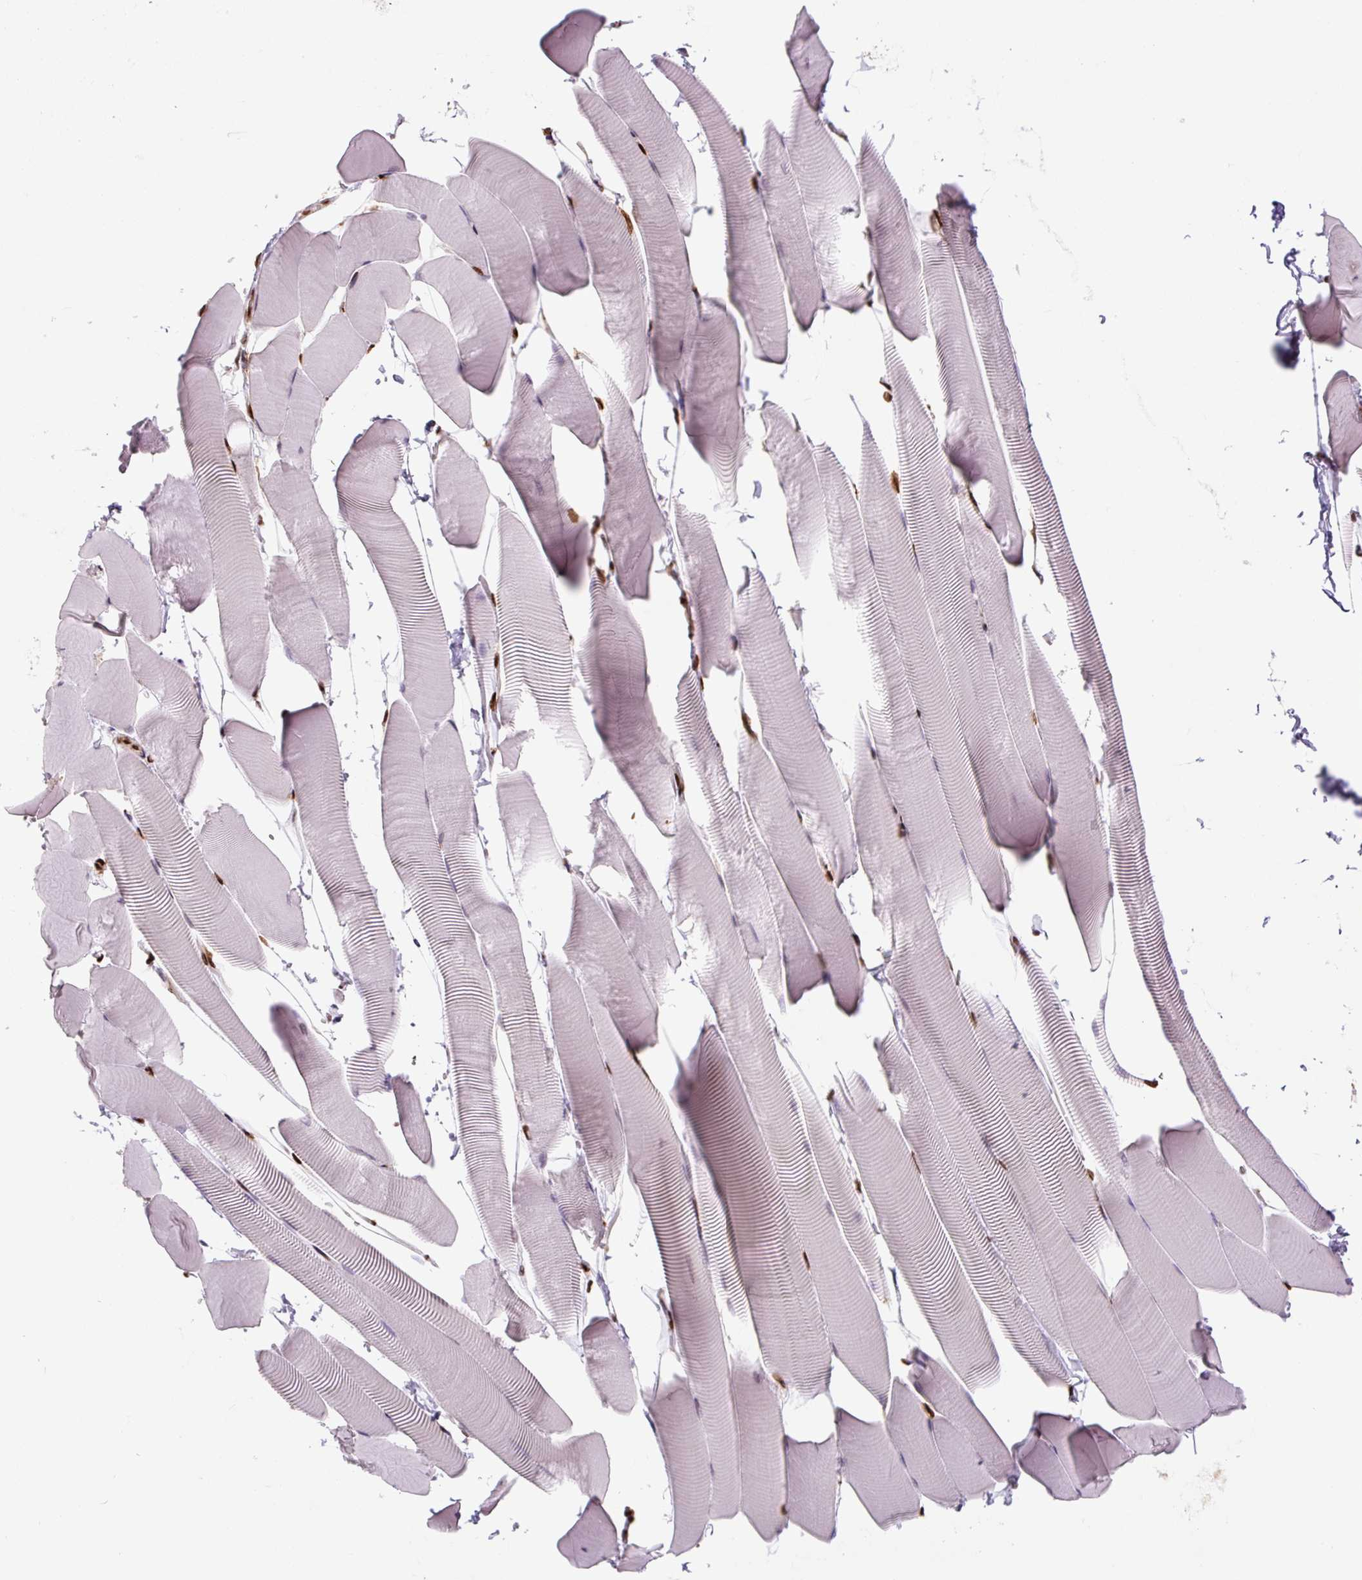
{"staining": {"intensity": "strong", "quantity": "25%-75%", "location": "nuclear"}, "tissue": "skeletal muscle", "cell_type": "Myocytes", "image_type": "normal", "snomed": [{"axis": "morphology", "description": "Normal tissue, NOS"}, {"axis": "topography", "description": "Skeletal muscle"}], "caption": "Skeletal muscle stained with immunohistochemistry (IHC) reveals strong nuclear expression in about 25%-75% of myocytes. The staining is performed using DAB brown chromogen to label protein expression. The nuclei are counter-stained blue using hematoxylin.", "gene": "FUS", "patient": {"sex": "male", "age": 25}}